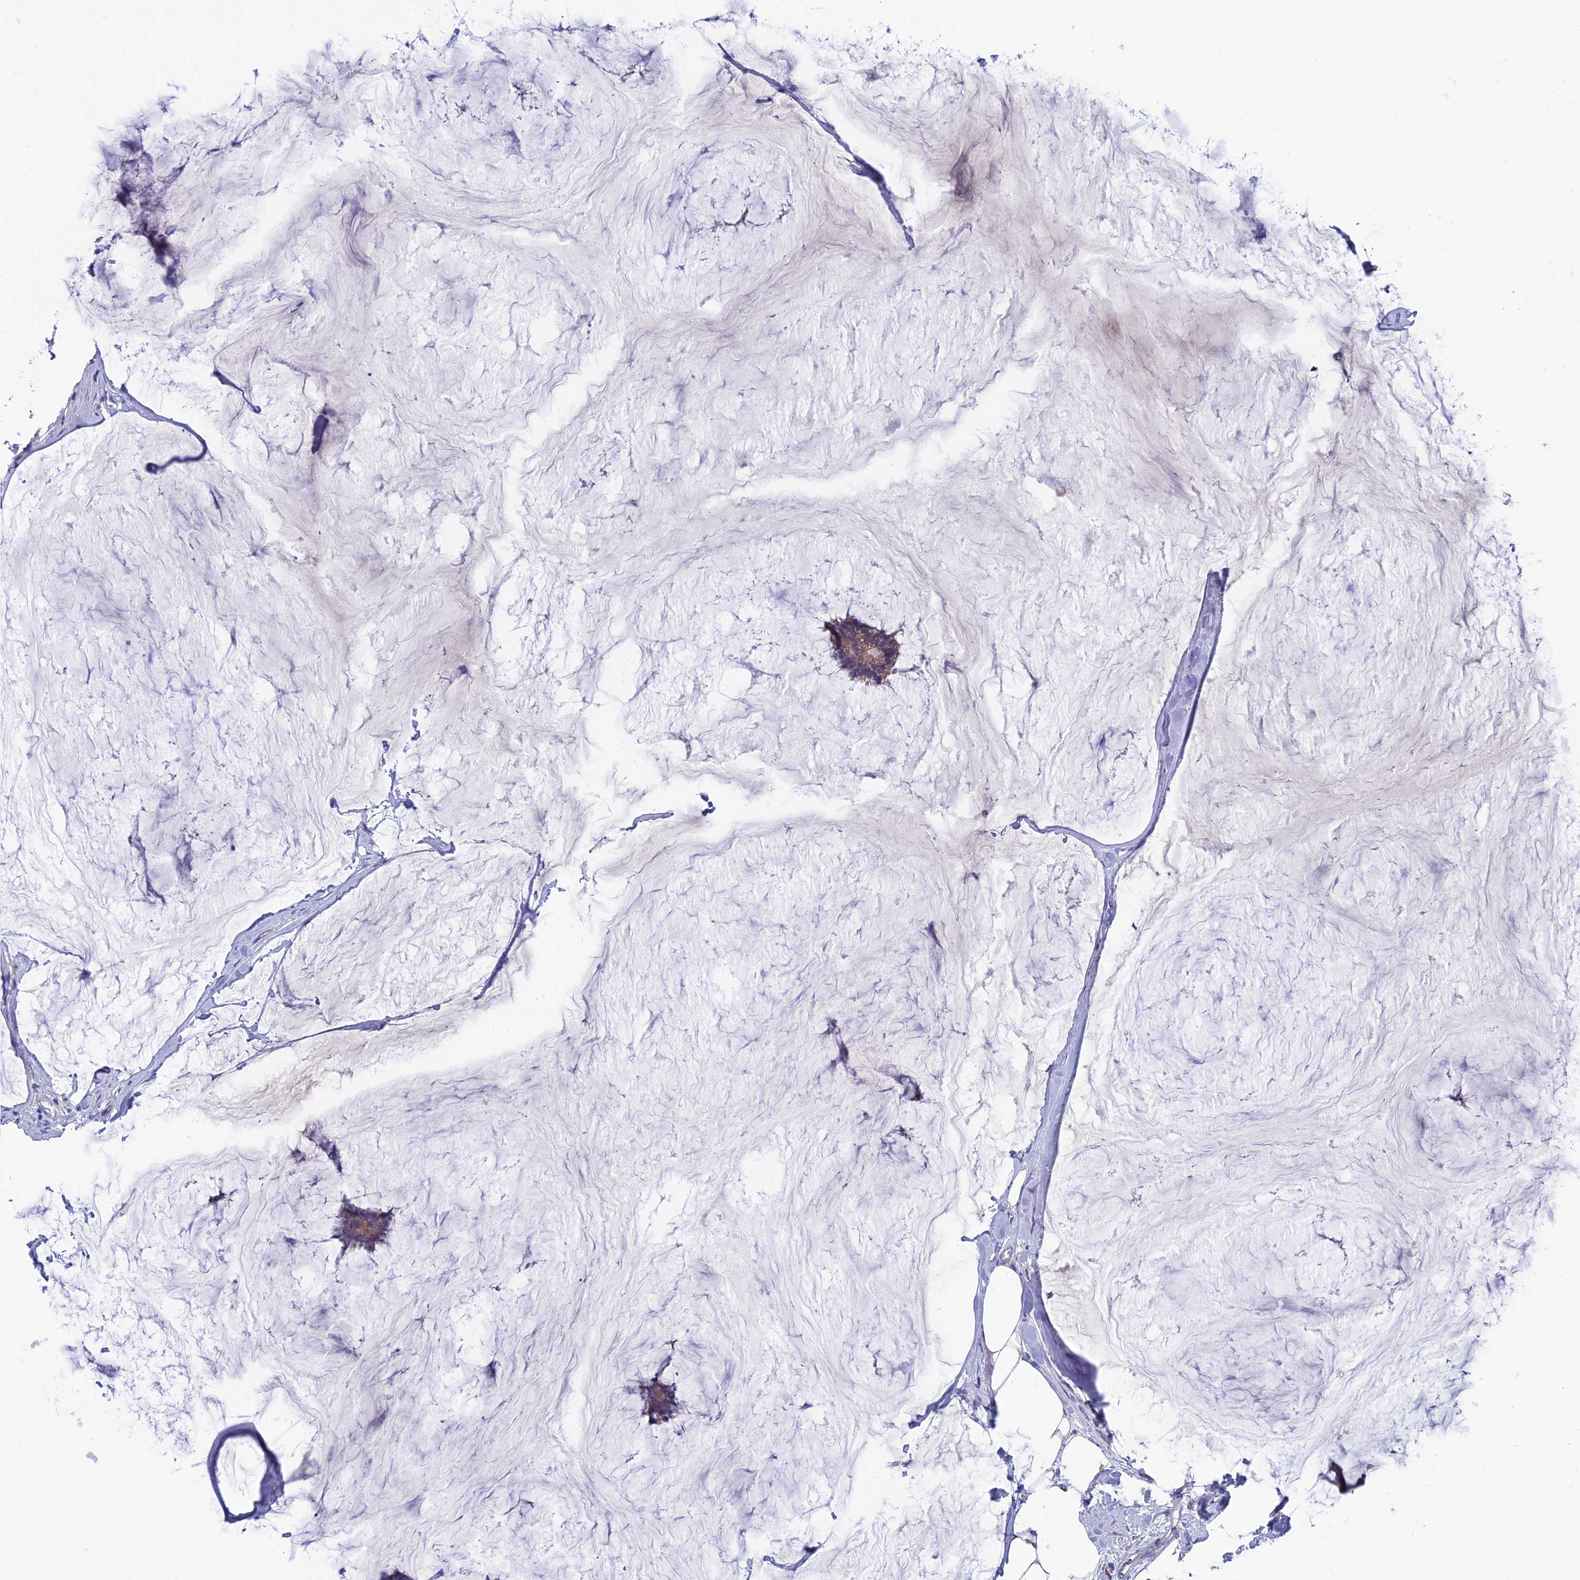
{"staining": {"intensity": "weak", "quantity": "25%-75%", "location": "cytoplasmic/membranous"}, "tissue": "breast cancer", "cell_type": "Tumor cells", "image_type": "cancer", "snomed": [{"axis": "morphology", "description": "Duct carcinoma"}, {"axis": "topography", "description": "Breast"}], "caption": "A low amount of weak cytoplasmic/membranous expression is appreciated in about 25%-75% of tumor cells in breast cancer (infiltrating ductal carcinoma) tissue.", "gene": "AK4", "patient": {"sex": "female", "age": 93}}